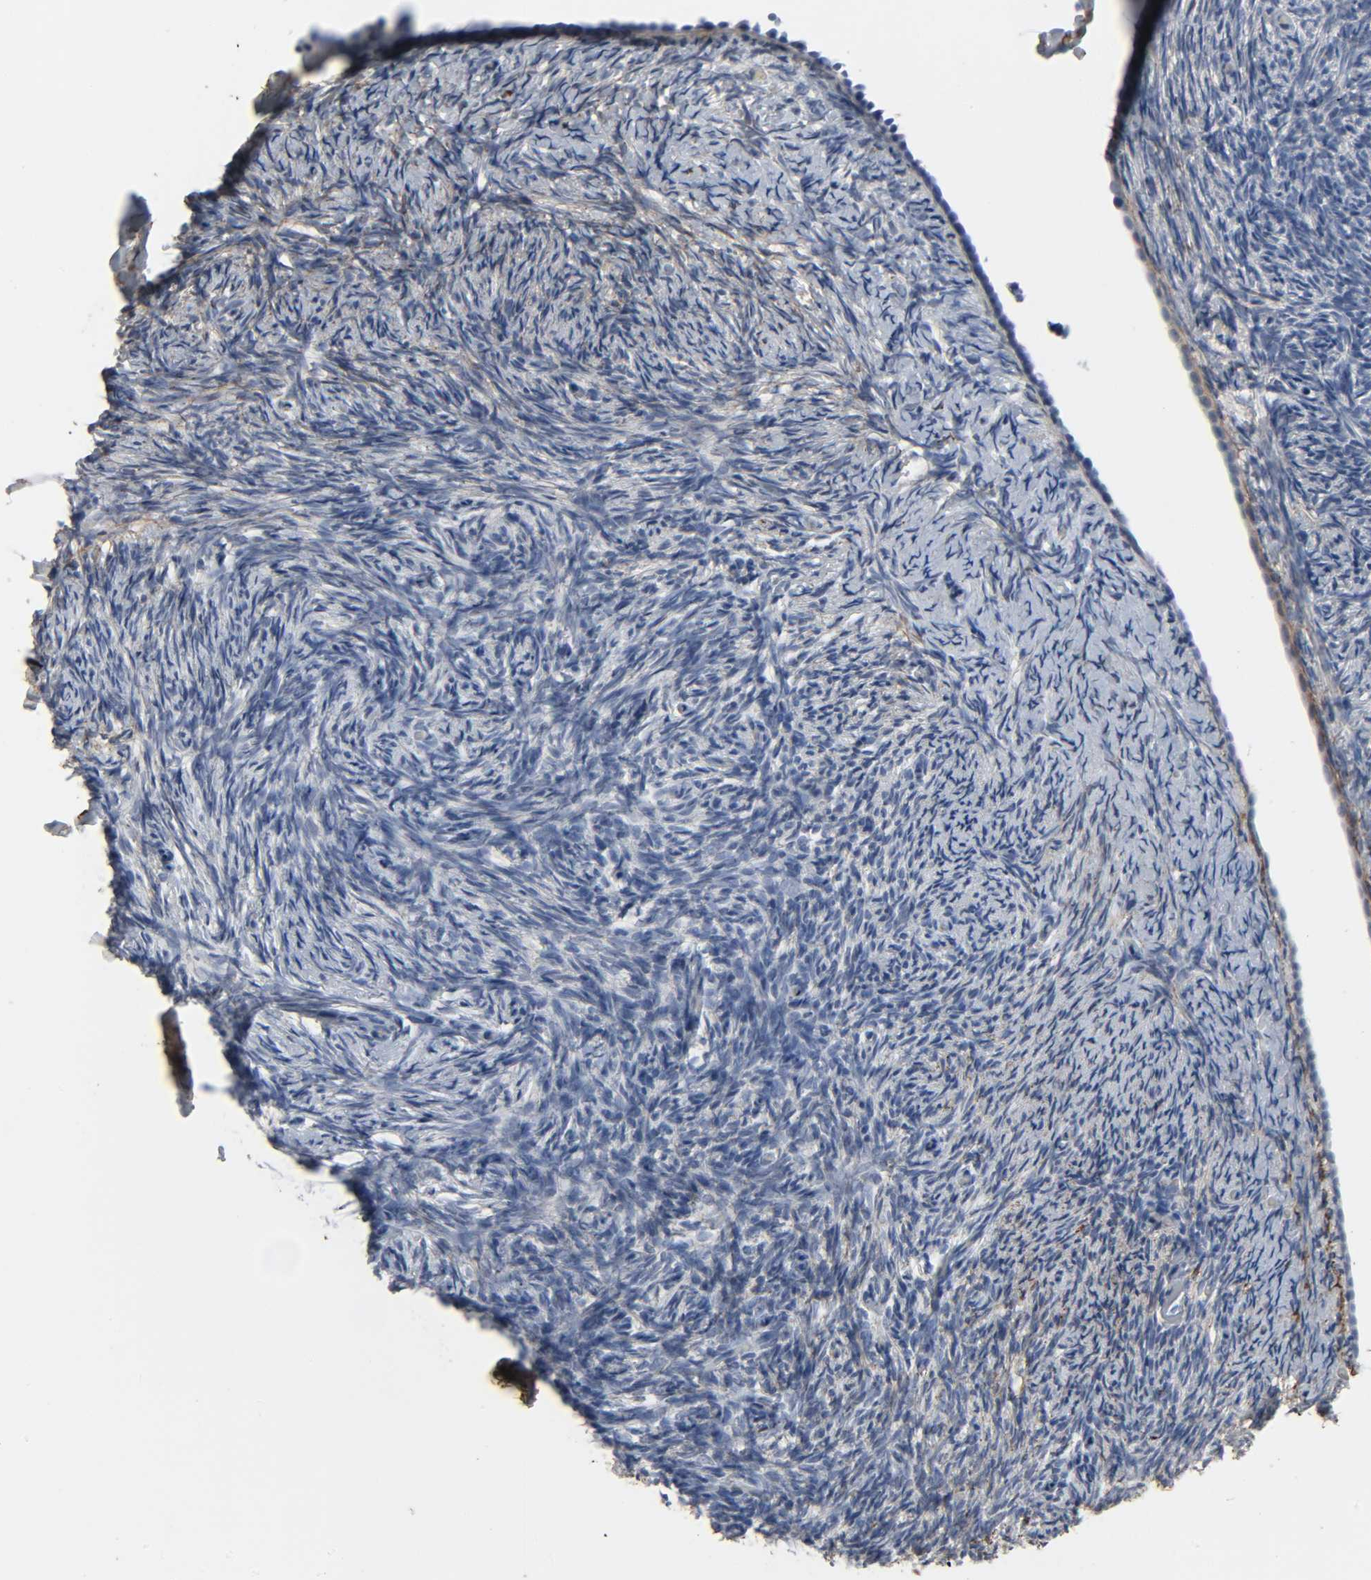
{"staining": {"intensity": "strong", "quantity": ">75%", "location": "cytoplasmic/membranous"}, "tissue": "ovary", "cell_type": "Ovarian stroma cells", "image_type": "normal", "snomed": [{"axis": "morphology", "description": "Normal tissue, NOS"}, {"axis": "topography", "description": "Ovary"}], "caption": "Immunohistochemistry (IHC) (DAB) staining of benign ovary exhibits strong cytoplasmic/membranous protein positivity in approximately >75% of ovarian stroma cells.", "gene": "FBLN5", "patient": {"sex": "female", "age": 60}}